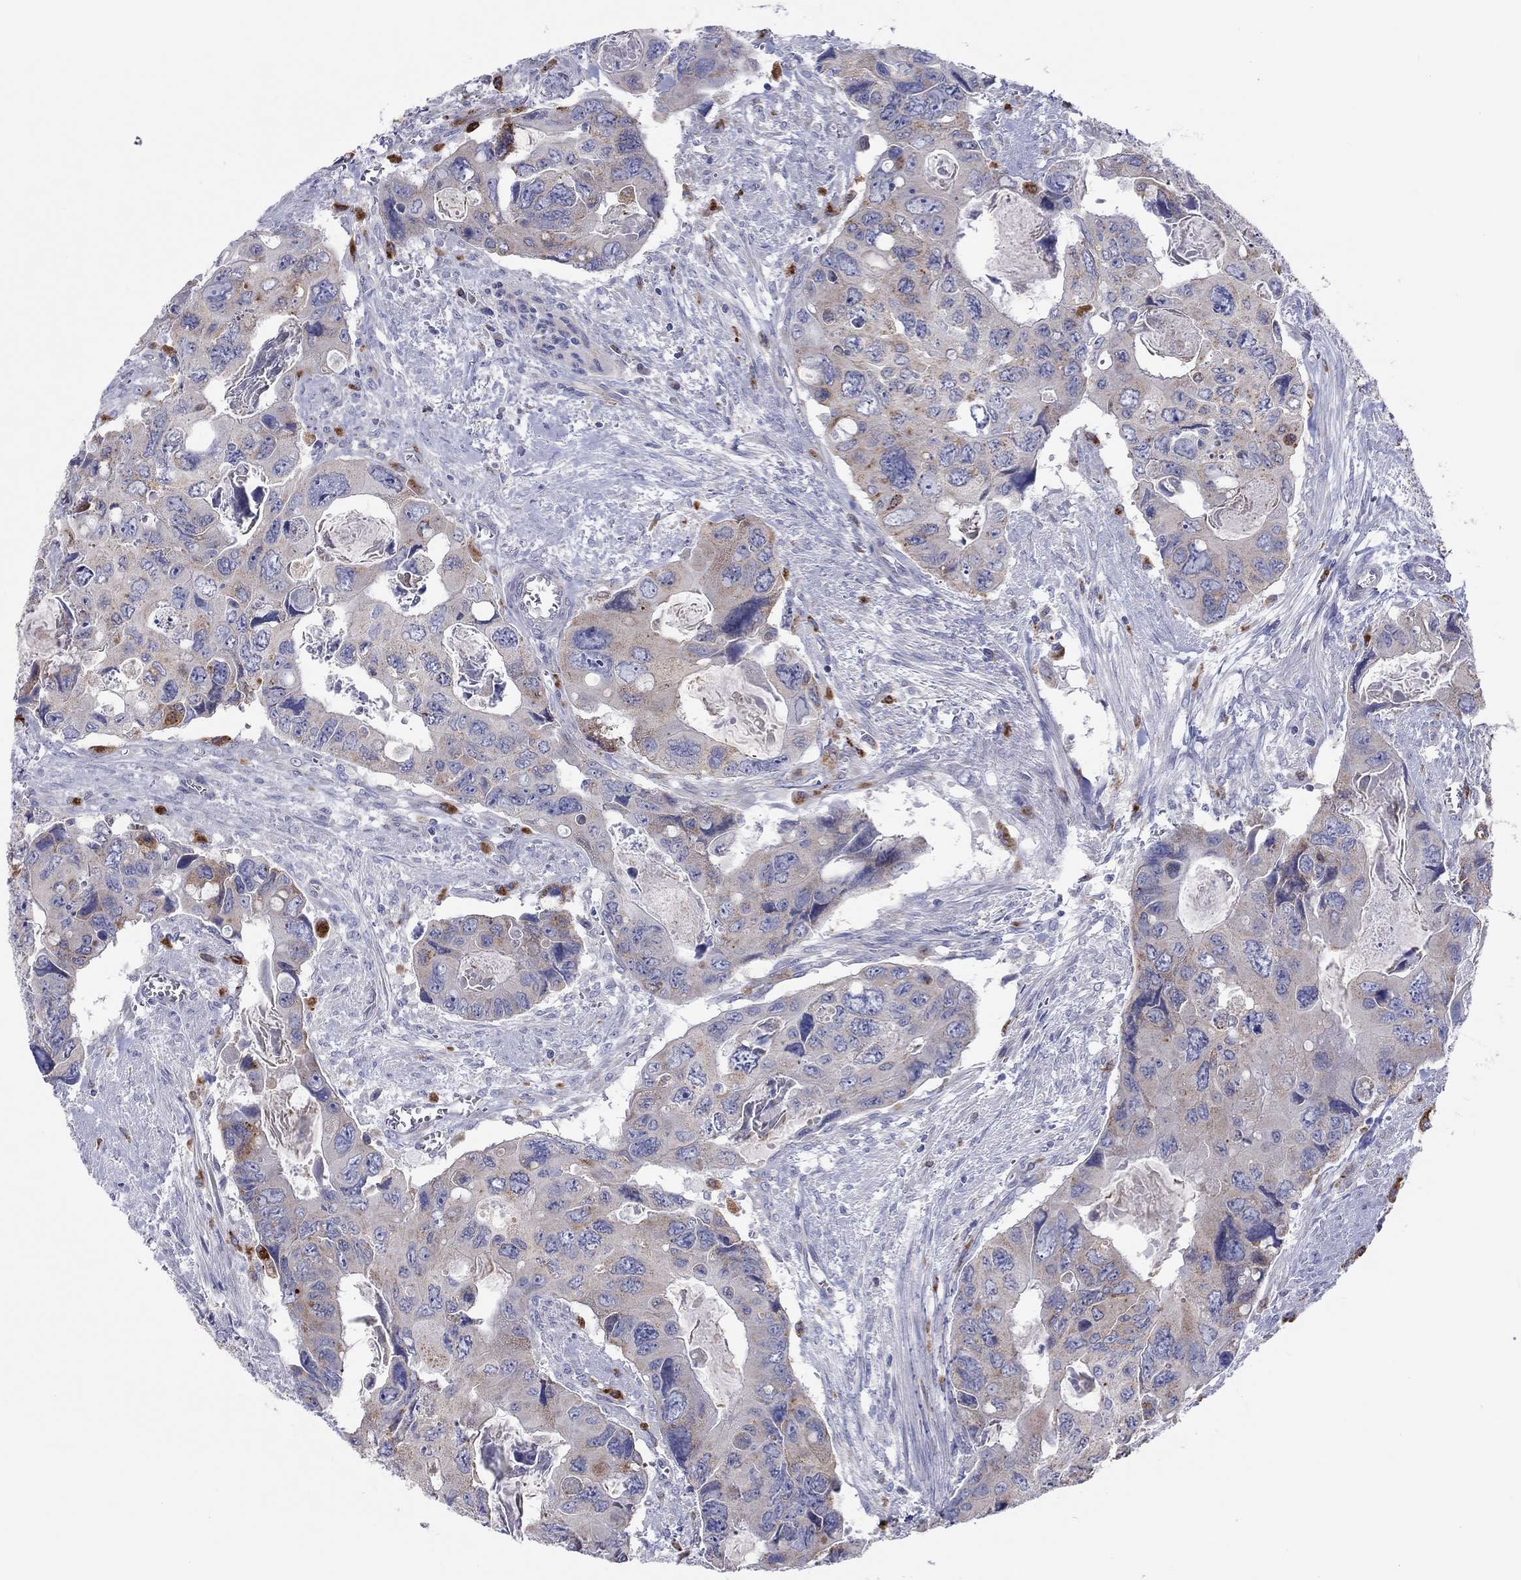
{"staining": {"intensity": "moderate", "quantity": "<25%", "location": "cytoplasmic/membranous"}, "tissue": "colorectal cancer", "cell_type": "Tumor cells", "image_type": "cancer", "snomed": [{"axis": "morphology", "description": "Adenocarcinoma, NOS"}, {"axis": "topography", "description": "Rectum"}], "caption": "Protein staining shows moderate cytoplasmic/membranous staining in about <25% of tumor cells in colorectal cancer (adenocarcinoma). The protein is shown in brown color, while the nuclei are stained blue.", "gene": "BCO2", "patient": {"sex": "male", "age": 62}}